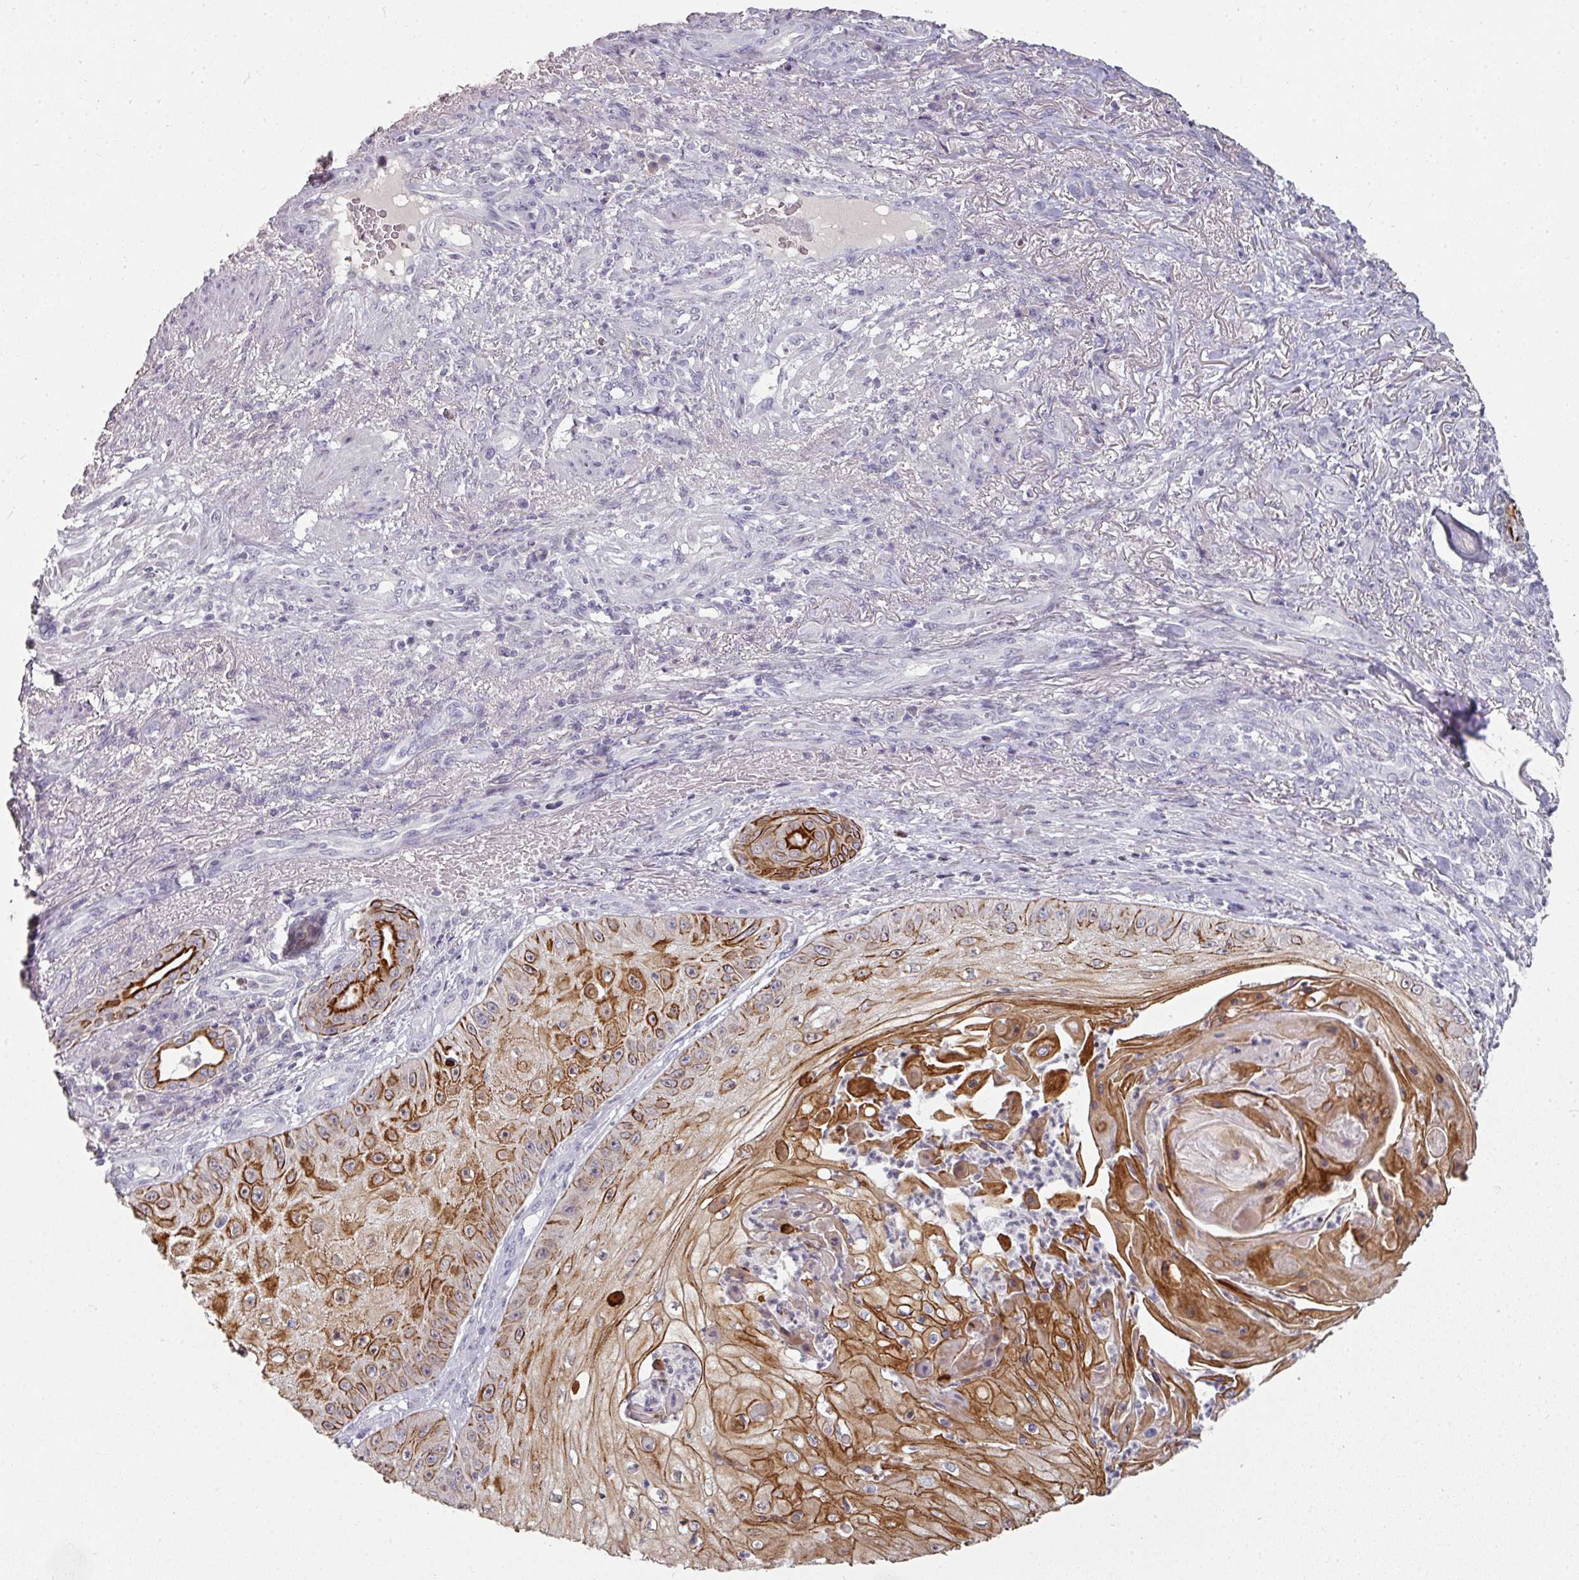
{"staining": {"intensity": "strong", "quantity": "25%-75%", "location": "cytoplasmic/membranous"}, "tissue": "skin cancer", "cell_type": "Tumor cells", "image_type": "cancer", "snomed": [{"axis": "morphology", "description": "Squamous cell carcinoma, NOS"}, {"axis": "topography", "description": "Skin"}], "caption": "A photomicrograph of human squamous cell carcinoma (skin) stained for a protein exhibits strong cytoplasmic/membranous brown staining in tumor cells.", "gene": "GTF2H3", "patient": {"sex": "male", "age": 70}}